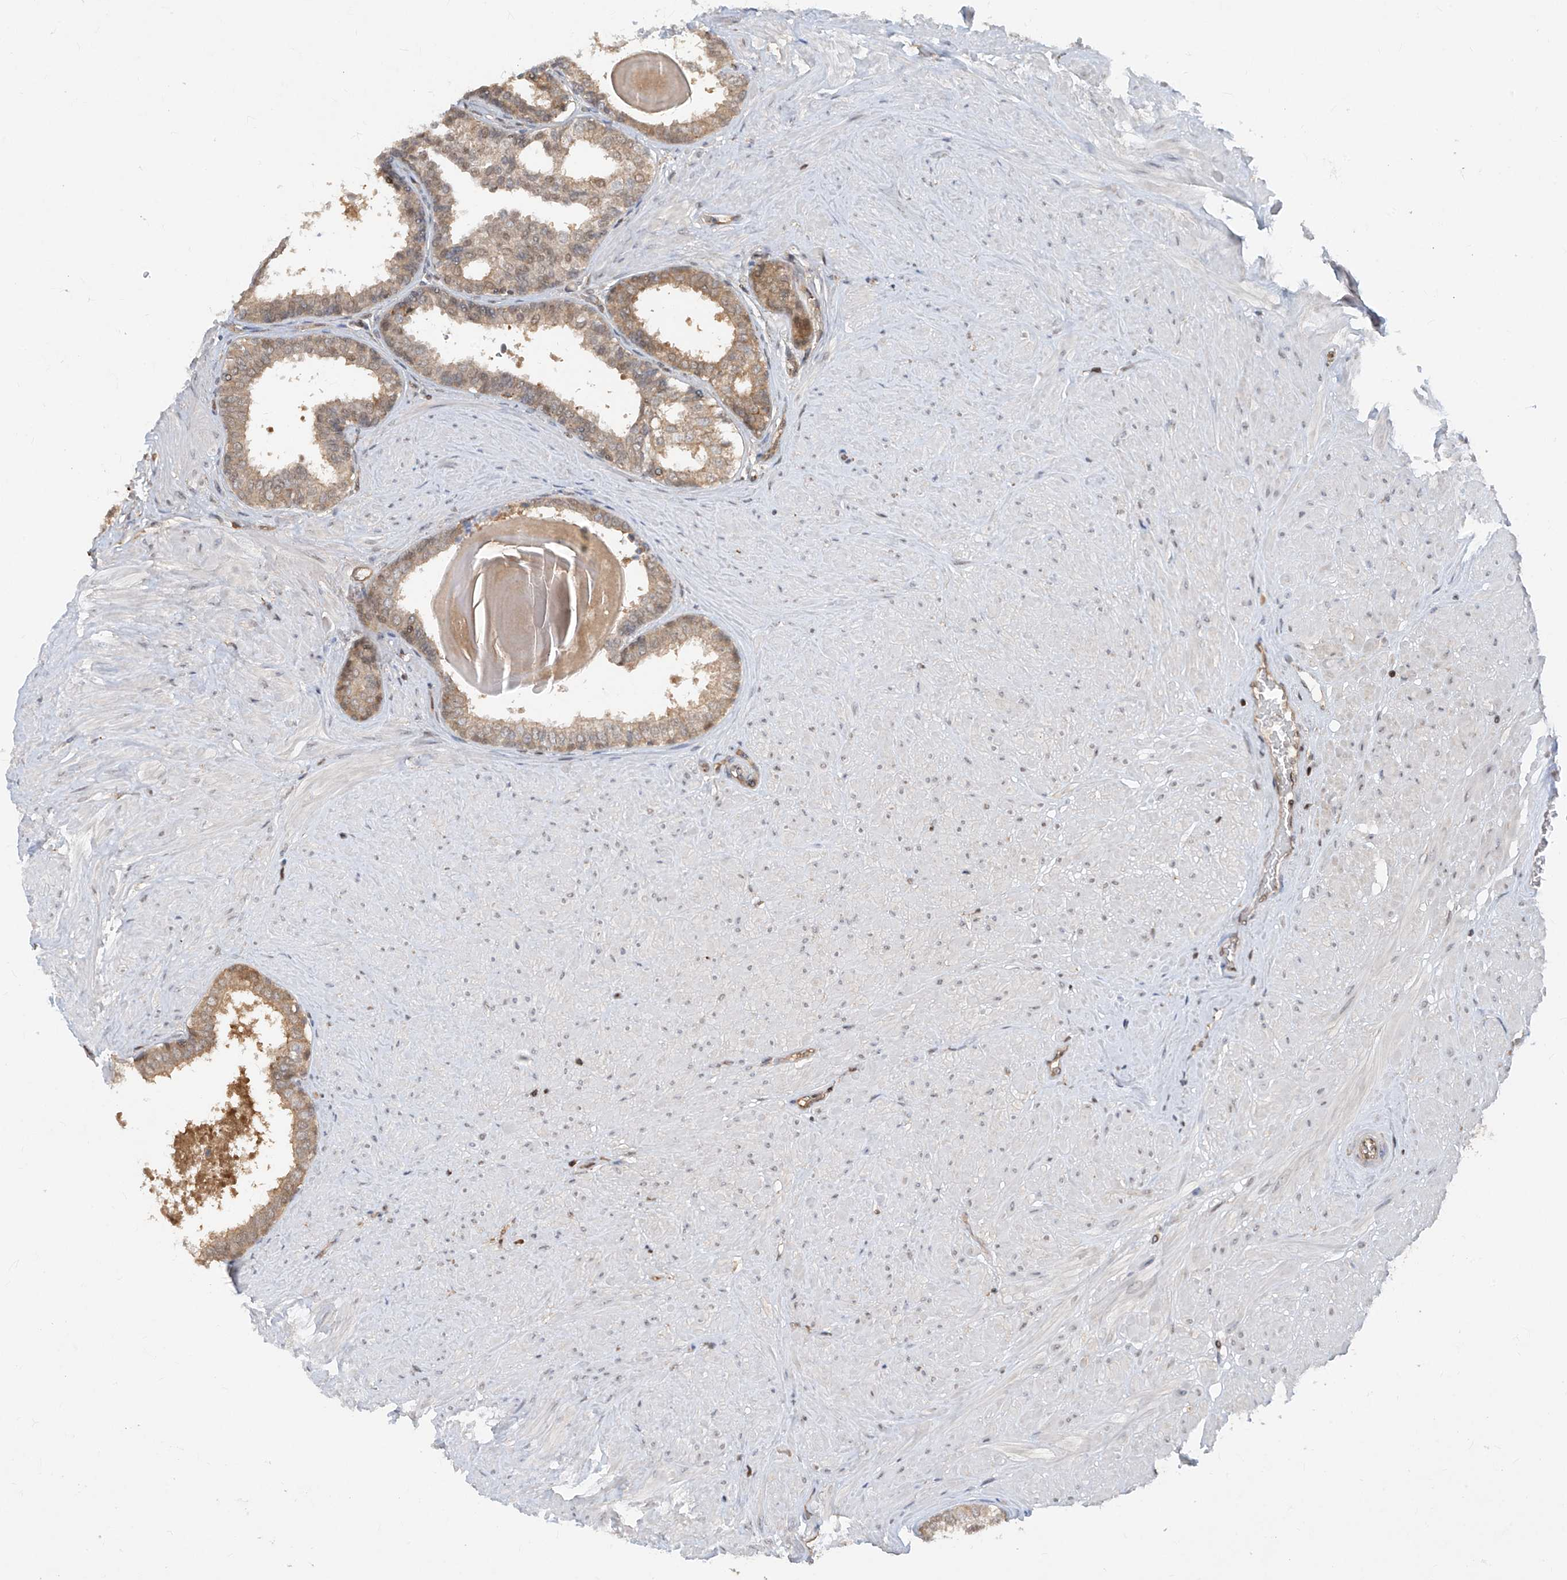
{"staining": {"intensity": "moderate", "quantity": "25%-75%", "location": "cytoplasmic/membranous"}, "tissue": "prostate", "cell_type": "Glandular cells", "image_type": "normal", "snomed": [{"axis": "morphology", "description": "Normal tissue, NOS"}, {"axis": "topography", "description": "Prostate"}], "caption": "Immunohistochemistry (DAB) staining of normal prostate demonstrates moderate cytoplasmic/membranous protein positivity in approximately 25%-75% of glandular cells.", "gene": "ZNF358", "patient": {"sex": "male", "age": 48}}